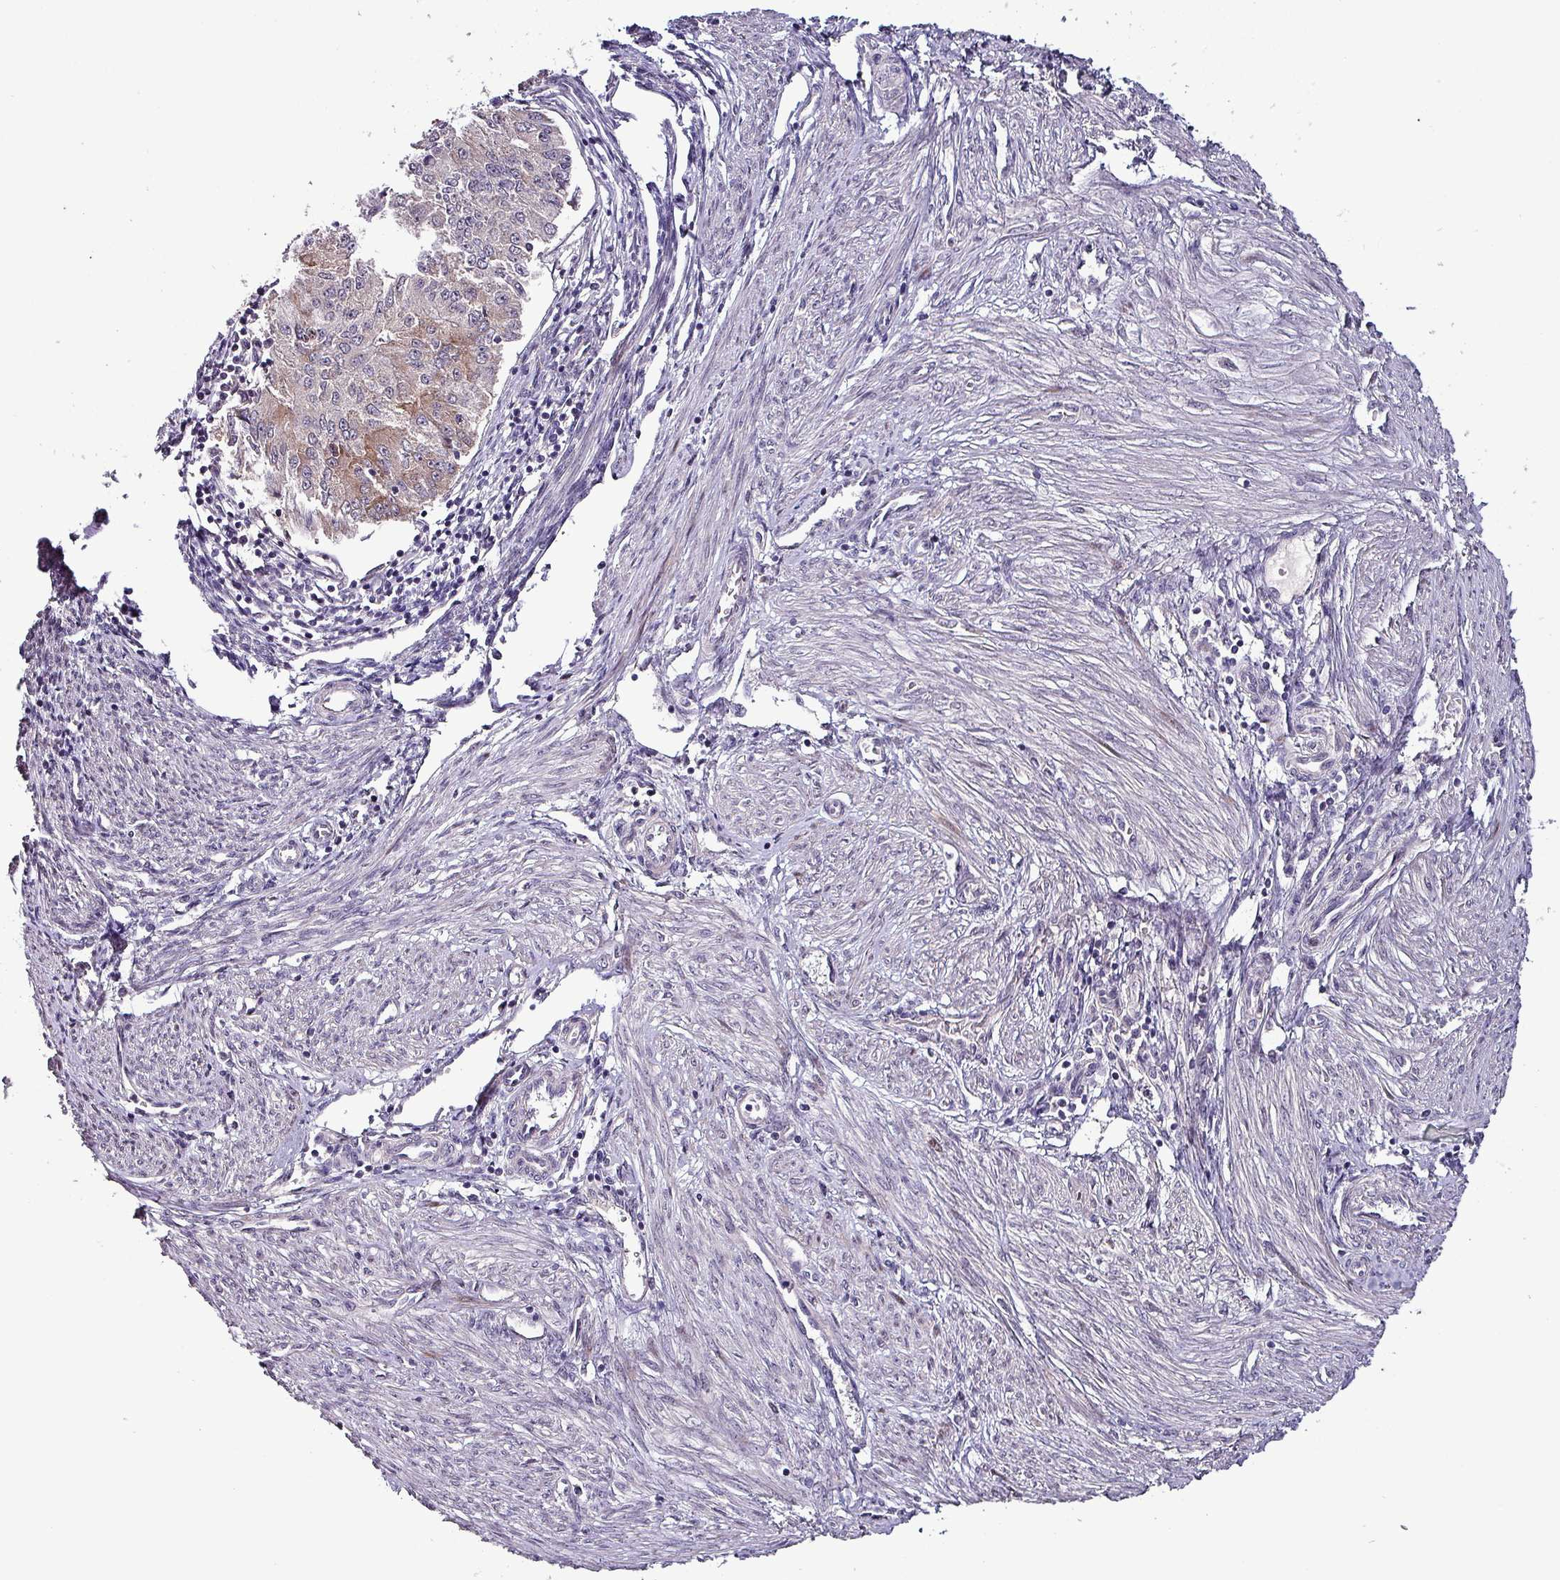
{"staining": {"intensity": "weak", "quantity": "<25%", "location": "cytoplasmic/membranous"}, "tissue": "endometrial cancer", "cell_type": "Tumor cells", "image_type": "cancer", "snomed": [{"axis": "morphology", "description": "Adenocarcinoma, NOS"}, {"axis": "topography", "description": "Endometrium"}], "caption": "Tumor cells are negative for protein expression in human adenocarcinoma (endometrial).", "gene": "GRAPL", "patient": {"sex": "female", "age": 50}}